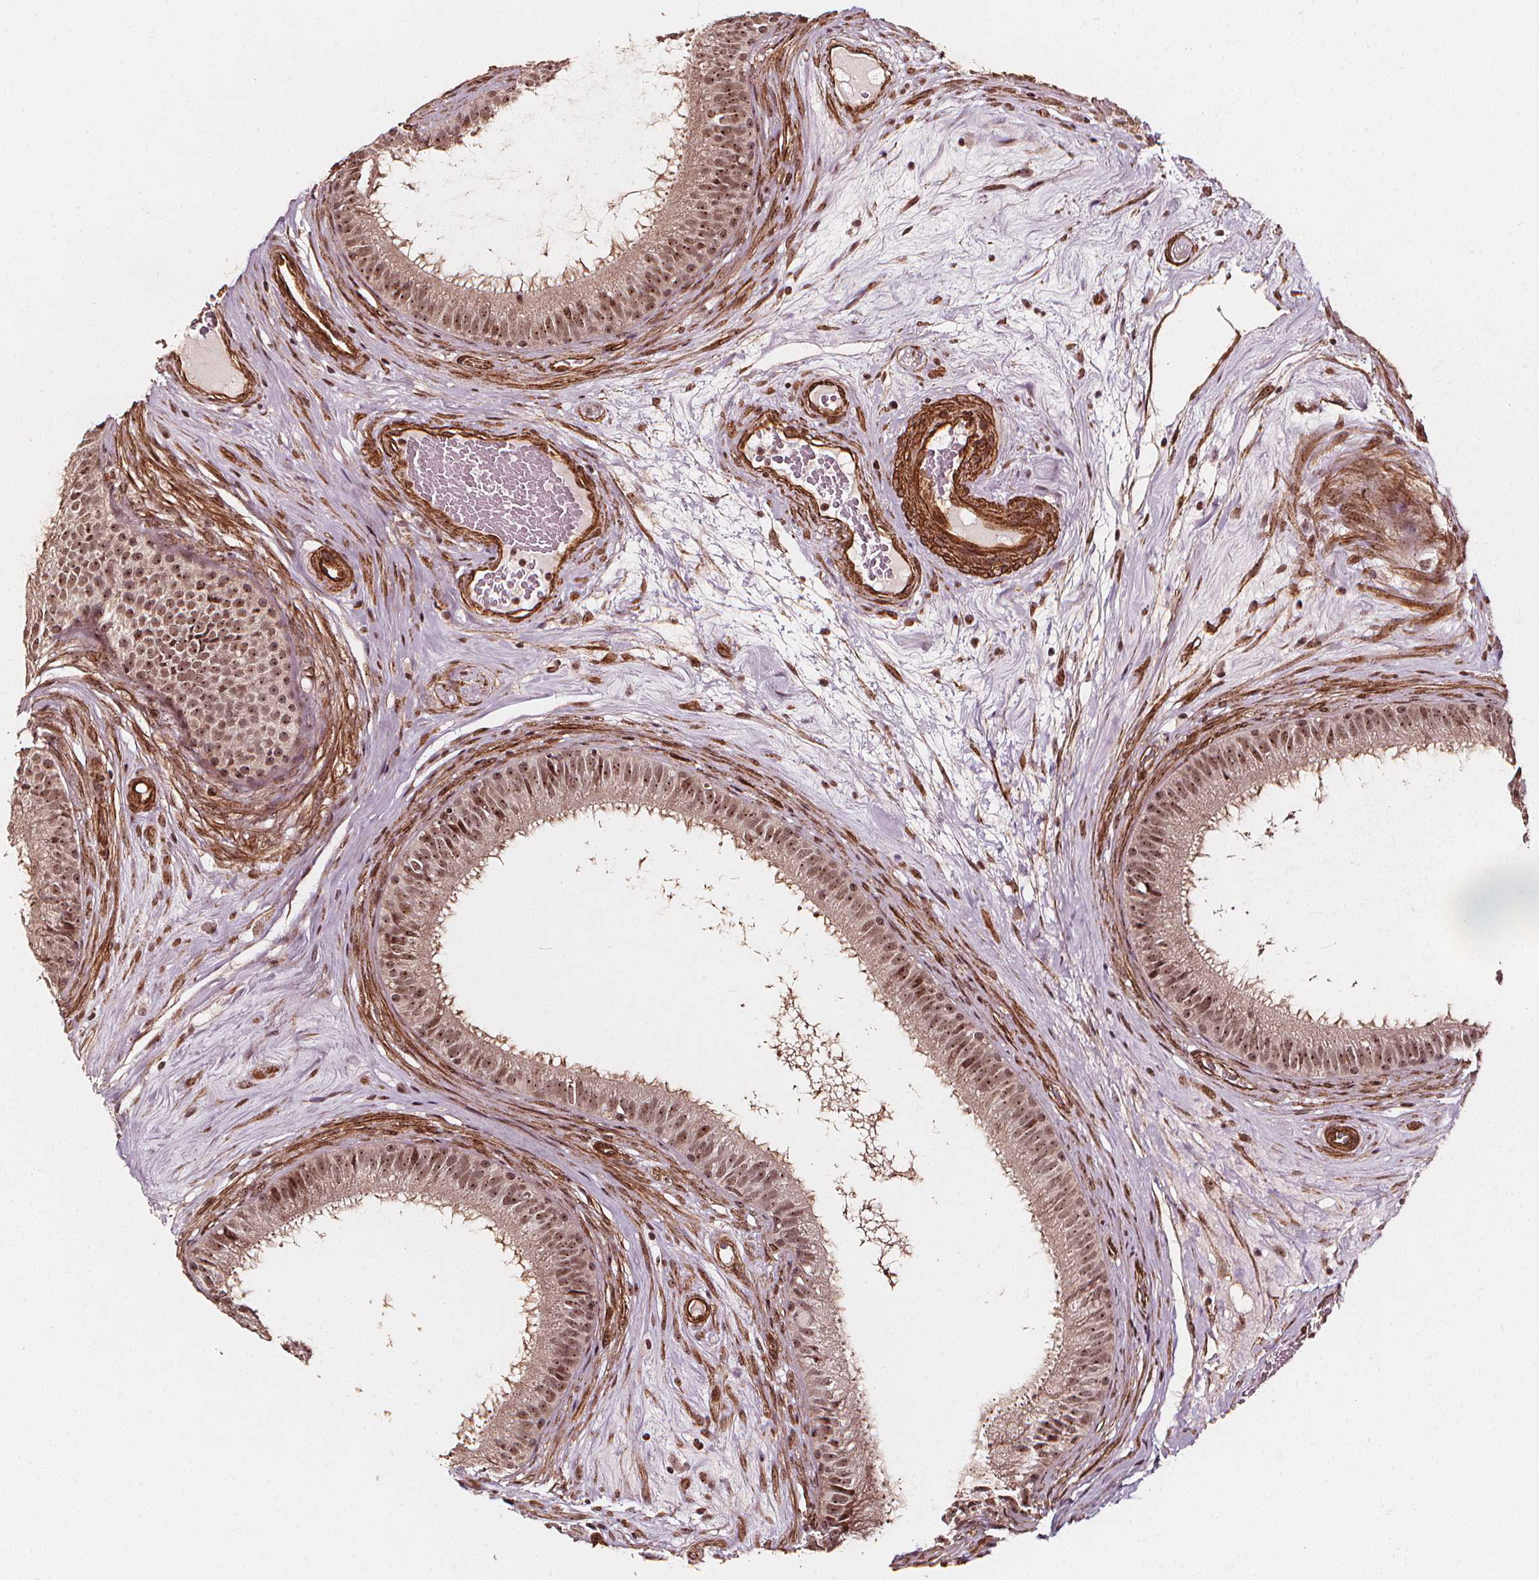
{"staining": {"intensity": "moderate", "quantity": ">75%", "location": "cytoplasmic/membranous,nuclear"}, "tissue": "epididymis", "cell_type": "Glandular cells", "image_type": "normal", "snomed": [{"axis": "morphology", "description": "Normal tissue, NOS"}, {"axis": "topography", "description": "Epididymis"}], "caption": "Moderate cytoplasmic/membranous,nuclear positivity for a protein is present in about >75% of glandular cells of benign epididymis using IHC.", "gene": "EXOSC9", "patient": {"sex": "male", "age": 59}}